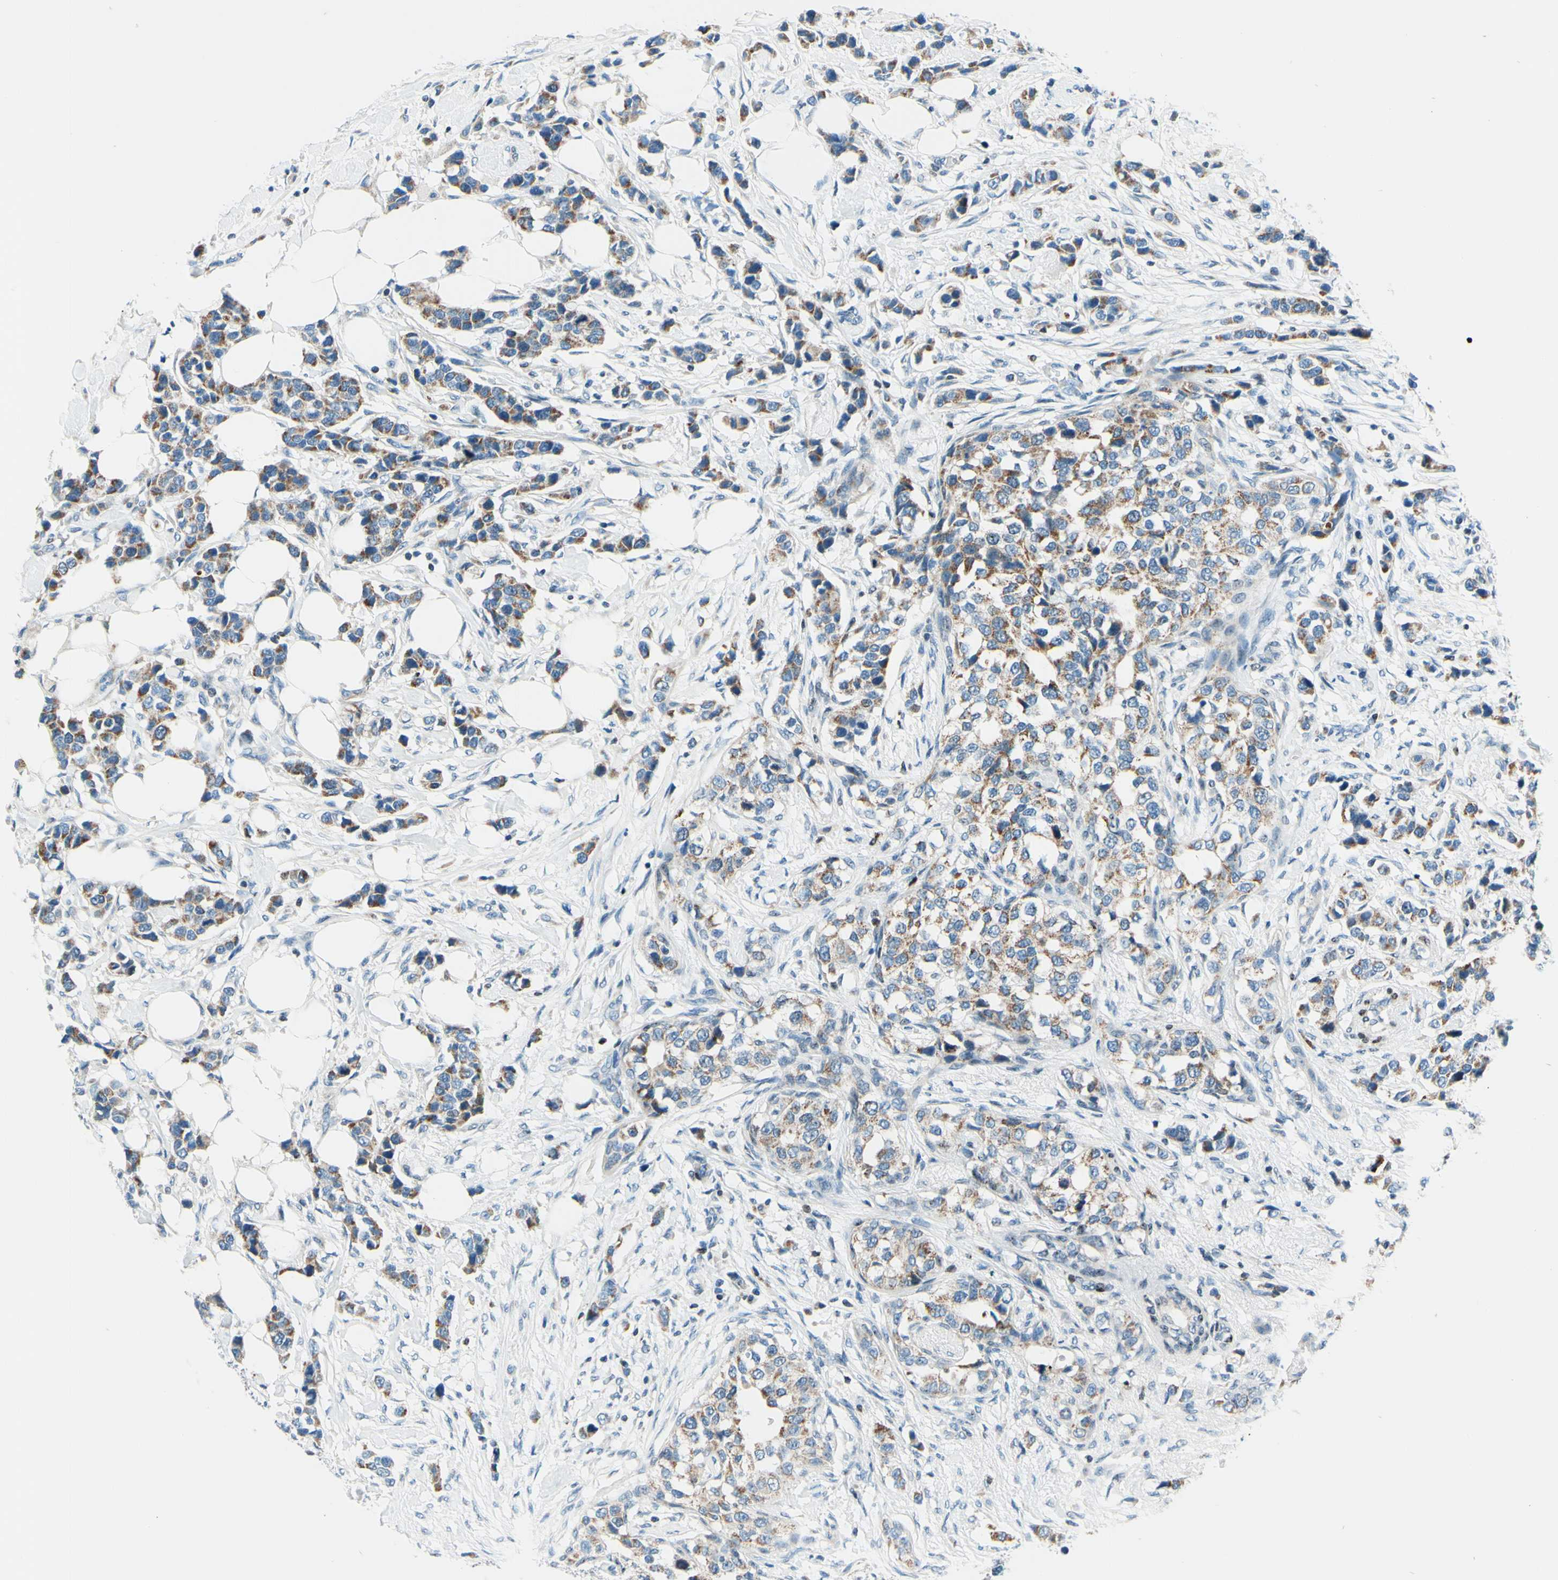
{"staining": {"intensity": "weak", "quantity": ">75%", "location": "cytoplasmic/membranous"}, "tissue": "breast cancer", "cell_type": "Tumor cells", "image_type": "cancer", "snomed": [{"axis": "morphology", "description": "Normal tissue, NOS"}, {"axis": "morphology", "description": "Duct carcinoma"}, {"axis": "topography", "description": "Breast"}], "caption": "An immunohistochemistry histopathology image of neoplastic tissue is shown. Protein staining in brown shows weak cytoplasmic/membranous positivity in intraductal carcinoma (breast) within tumor cells.", "gene": "CBX7", "patient": {"sex": "female", "age": 50}}